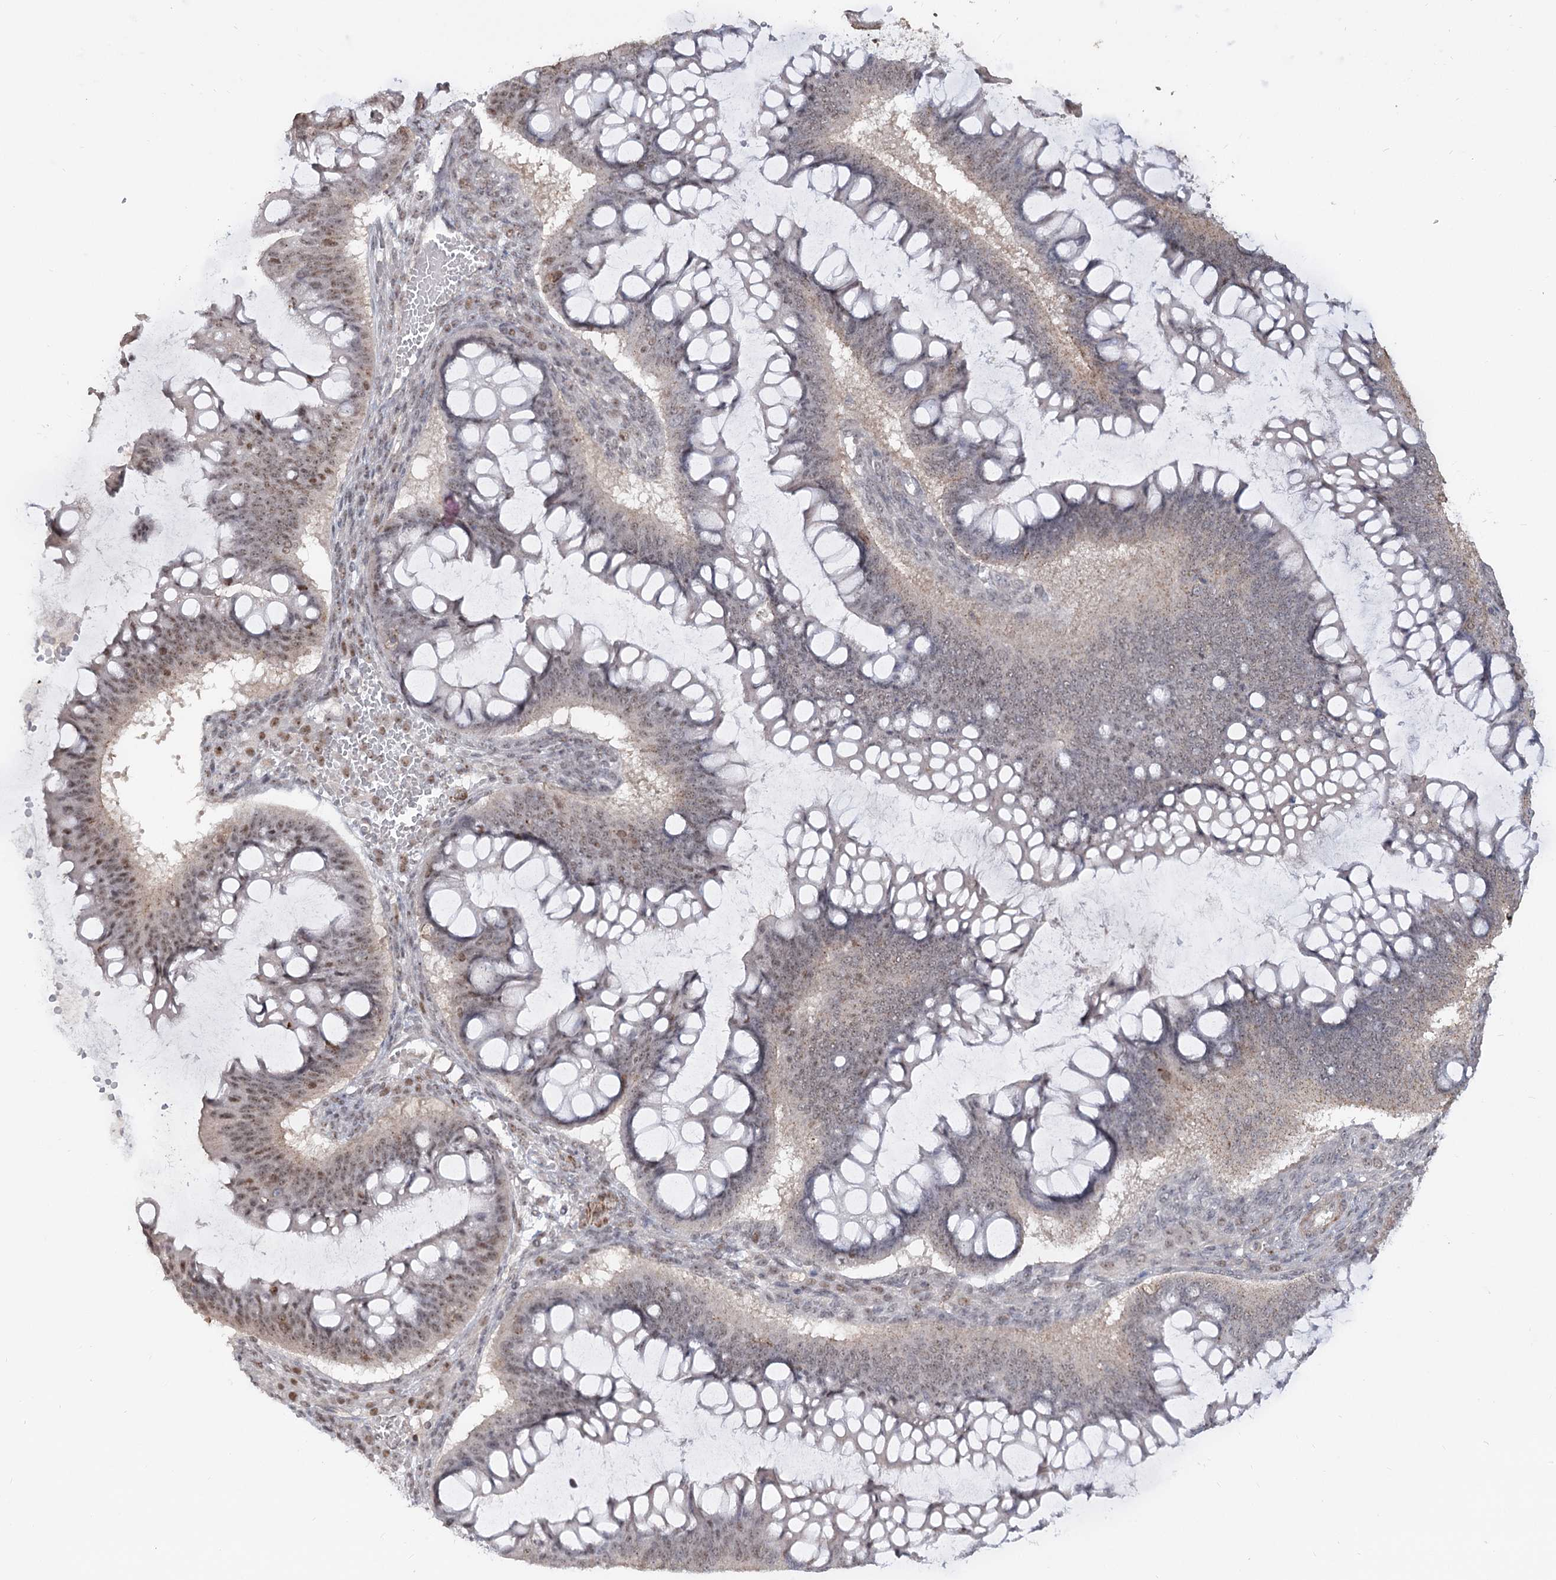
{"staining": {"intensity": "moderate", "quantity": ">75%", "location": "nuclear"}, "tissue": "ovarian cancer", "cell_type": "Tumor cells", "image_type": "cancer", "snomed": [{"axis": "morphology", "description": "Cystadenocarcinoma, mucinous, NOS"}, {"axis": "topography", "description": "Ovary"}], "caption": "The micrograph exhibits staining of ovarian cancer (mucinous cystadenocarcinoma), revealing moderate nuclear protein staining (brown color) within tumor cells. (Brightfield microscopy of DAB IHC at high magnification).", "gene": "ZSCAN23", "patient": {"sex": "female", "age": 73}}